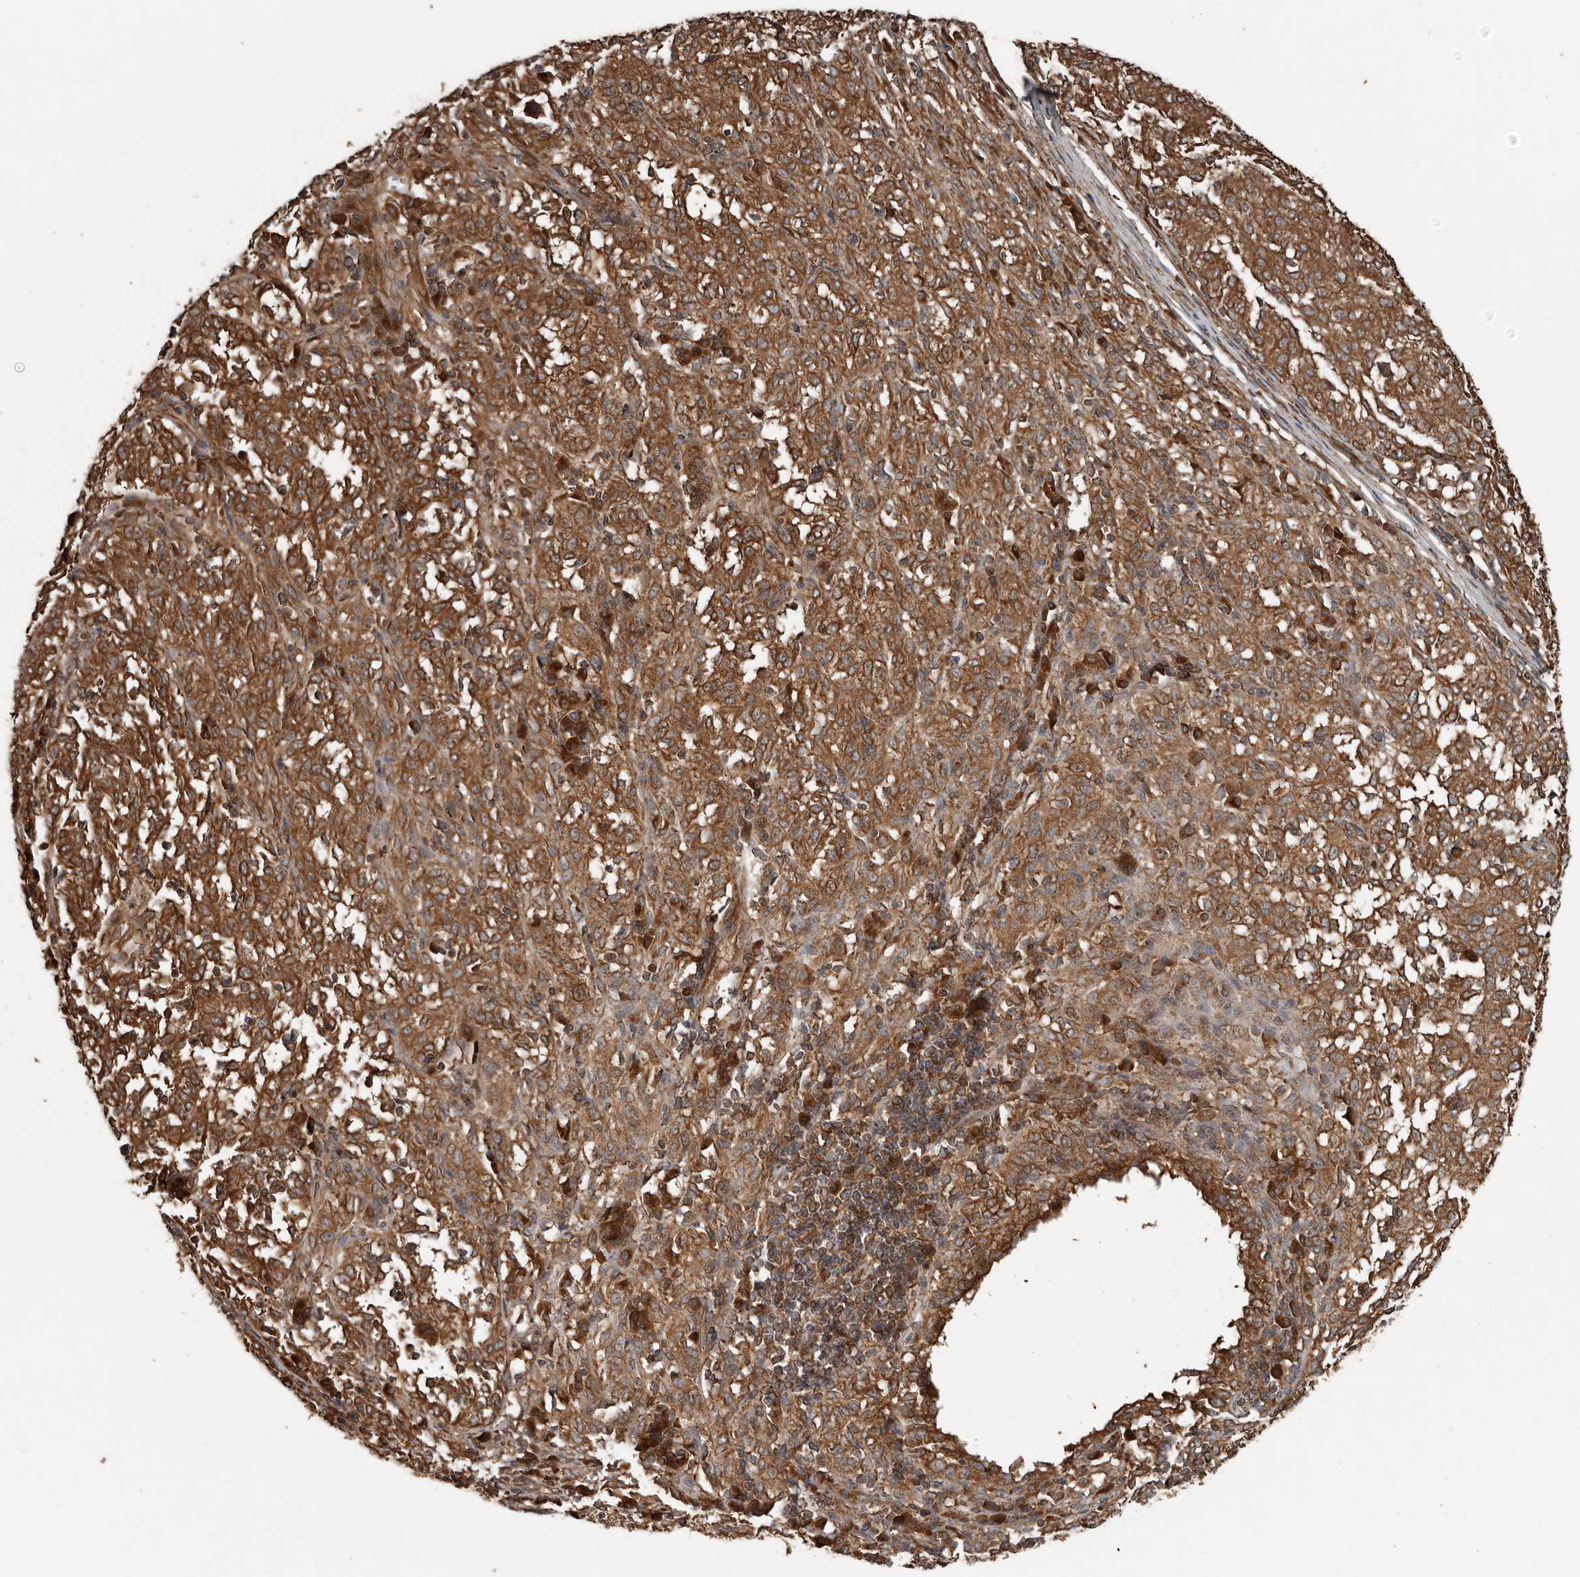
{"staining": {"intensity": "moderate", "quantity": ">75%", "location": "cytoplasmic/membranous"}, "tissue": "melanoma", "cell_type": "Tumor cells", "image_type": "cancer", "snomed": [{"axis": "morphology", "description": "Malignant melanoma, NOS"}, {"axis": "topography", "description": "Skin"}], "caption": "The photomicrograph reveals staining of melanoma, revealing moderate cytoplasmic/membranous protein expression (brown color) within tumor cells. (brown staining indicates protein expression, while blue staining denotes nuclei).", "gene": "YOD1", "patient": {"sex": "female", "age": 72}}